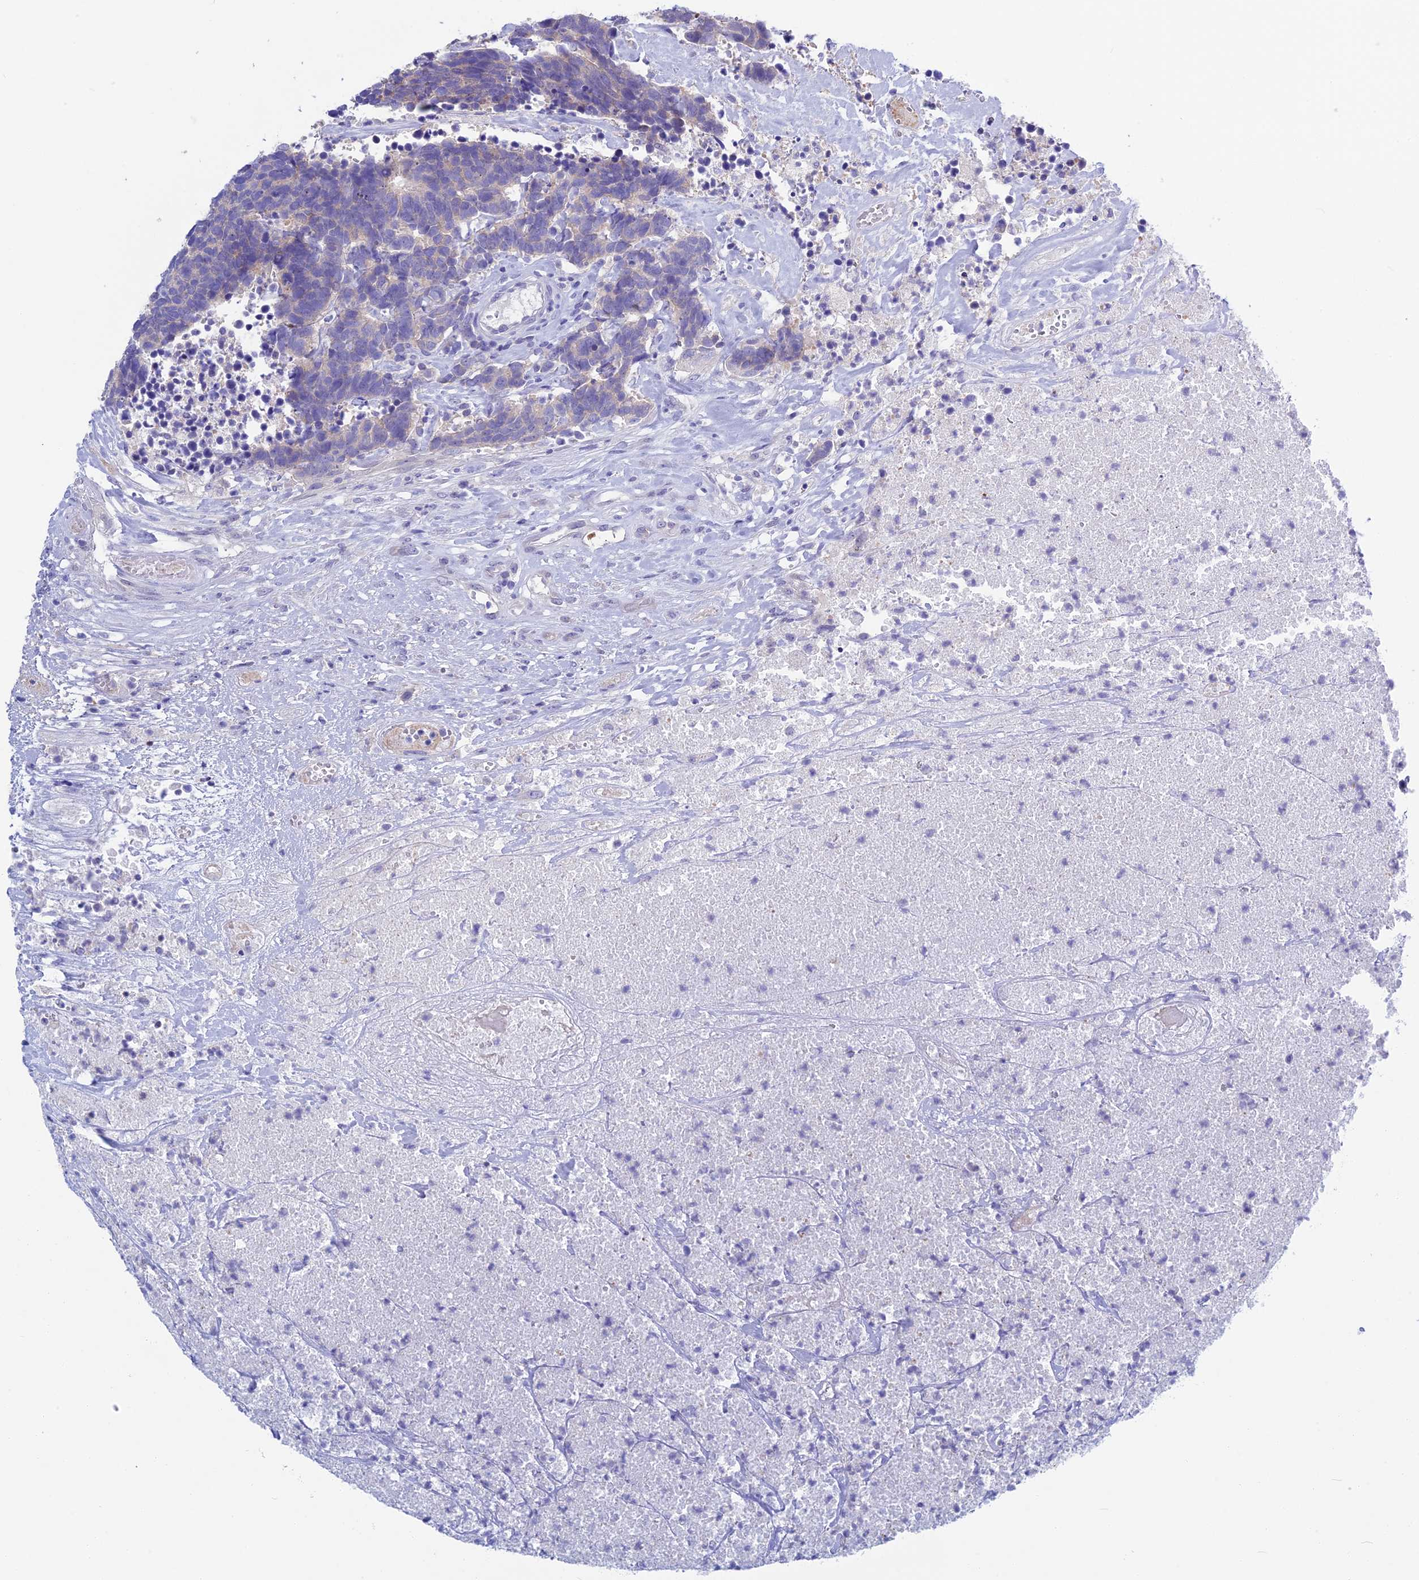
{"staining": {"intensity": "negative", "quantity": "none", "location": "none"}, "tissue": "carcinoid", "cell_type": "Tumor cells", "image_type": "cancer", "snomed": [{"axis": "morphology", "description": "Carcinoma, NOS"}, {"axis": "morphology", "description": "Carcinoid, malignant, NOS"}, {"axis": "topography", "description": "Urinary bladder"}], "caption": "DAB immunohistochemical staining of human carcinoid reveals no significant positivity in tumor cells.", "gene": "SNAP91", "patient": {"sex": "male", "age": 57}}